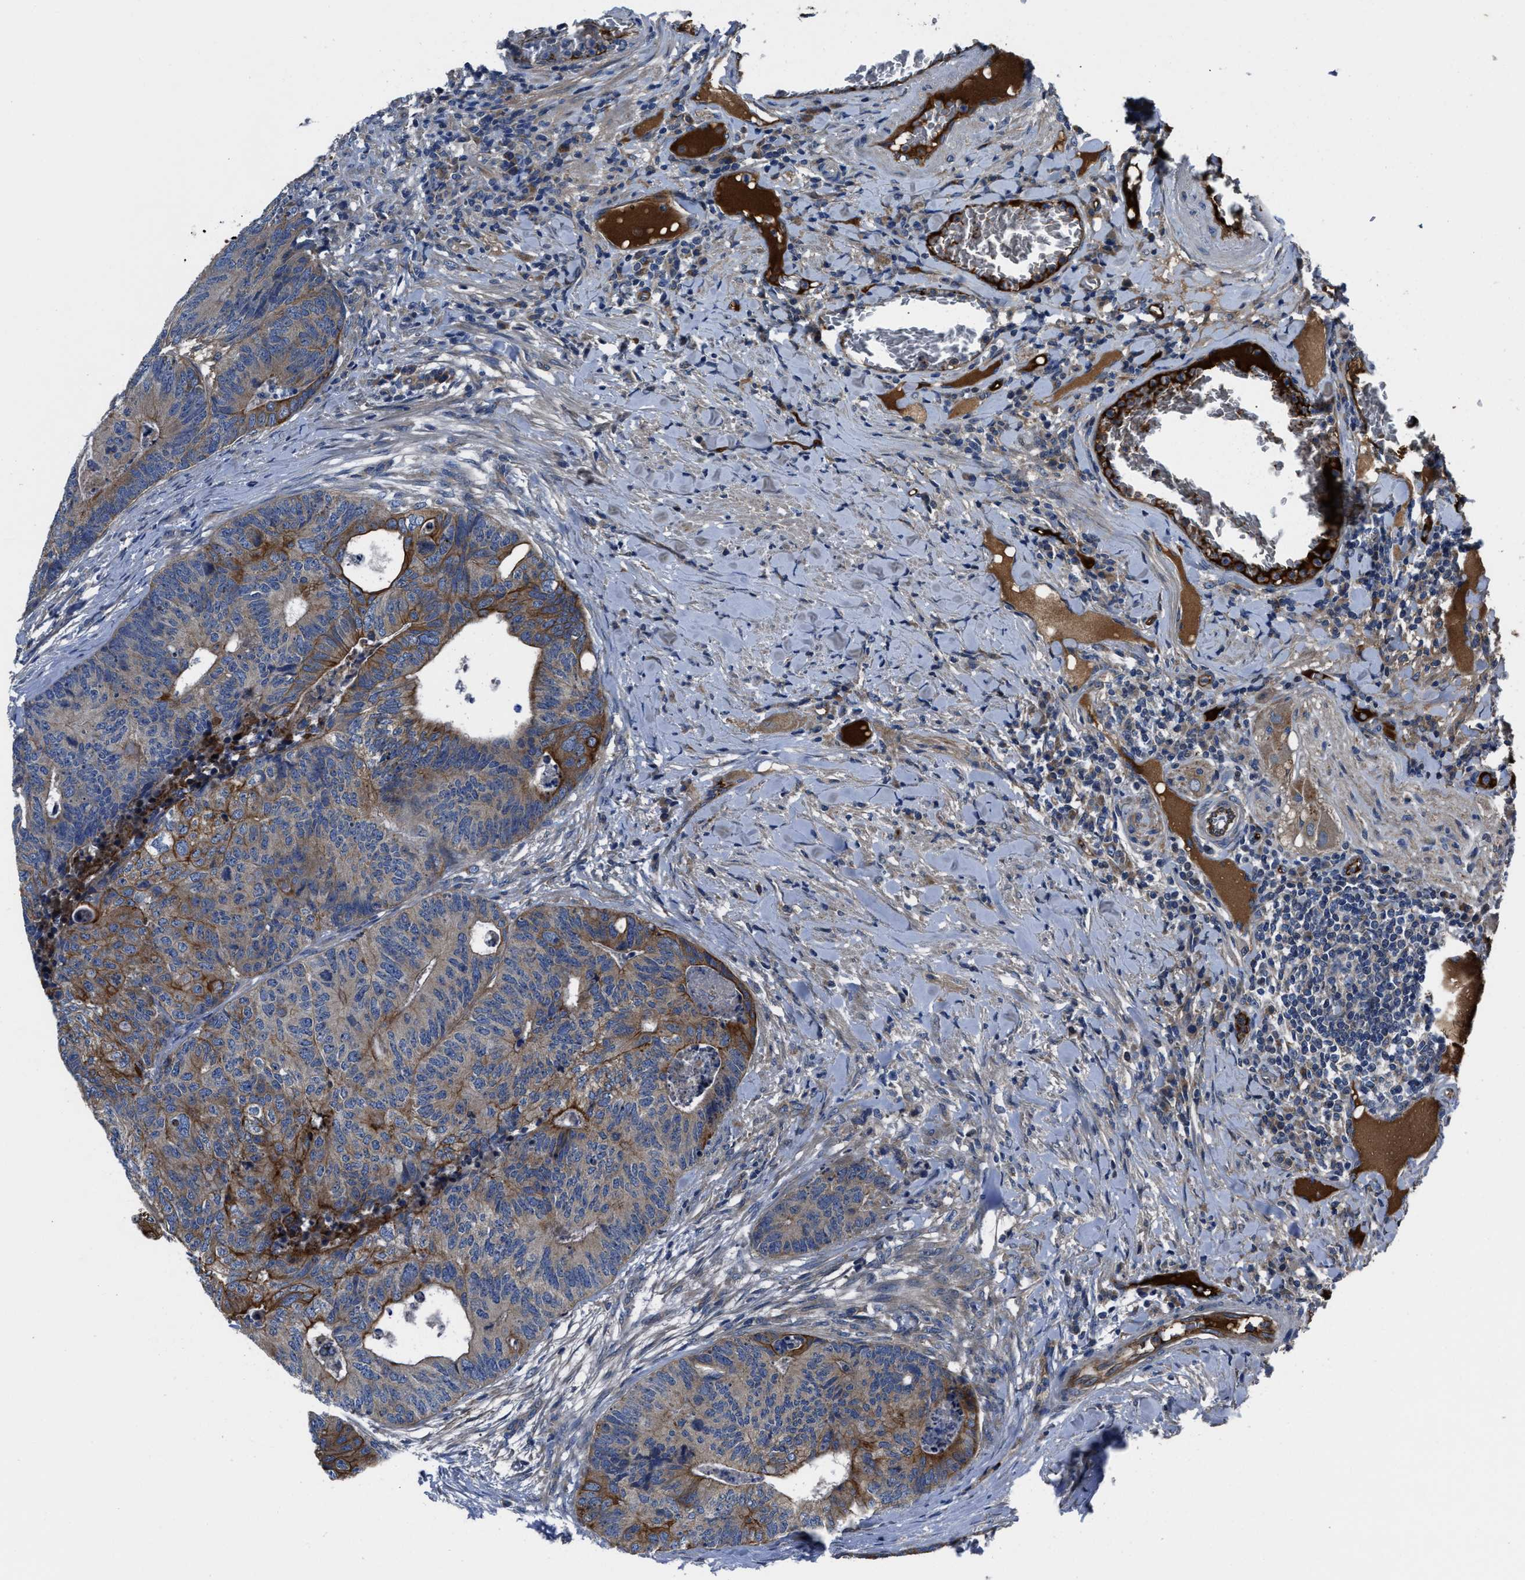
{"staining": {"intensity": "moderate", "quantity": "<25%", "location": "cytoplasmic/membranous"}, "tissue": "colorectal cancer", "cell_type": "Tumor cells", "image_type": "cancer", "snomed": [{"axis": "morphology", "description": "Adenocarcinoma, NOS"}, {"axis": "topography", "description": "Colon"}], "caption": "Colorectal adenocarcinoma was stained to show a protein in brown. There is low levels of moderate cytoplasmic/membranous staining in about <25% of tumor cells.", "gene": "ERC1", "patient": {"sex": "female", "age": 67}}